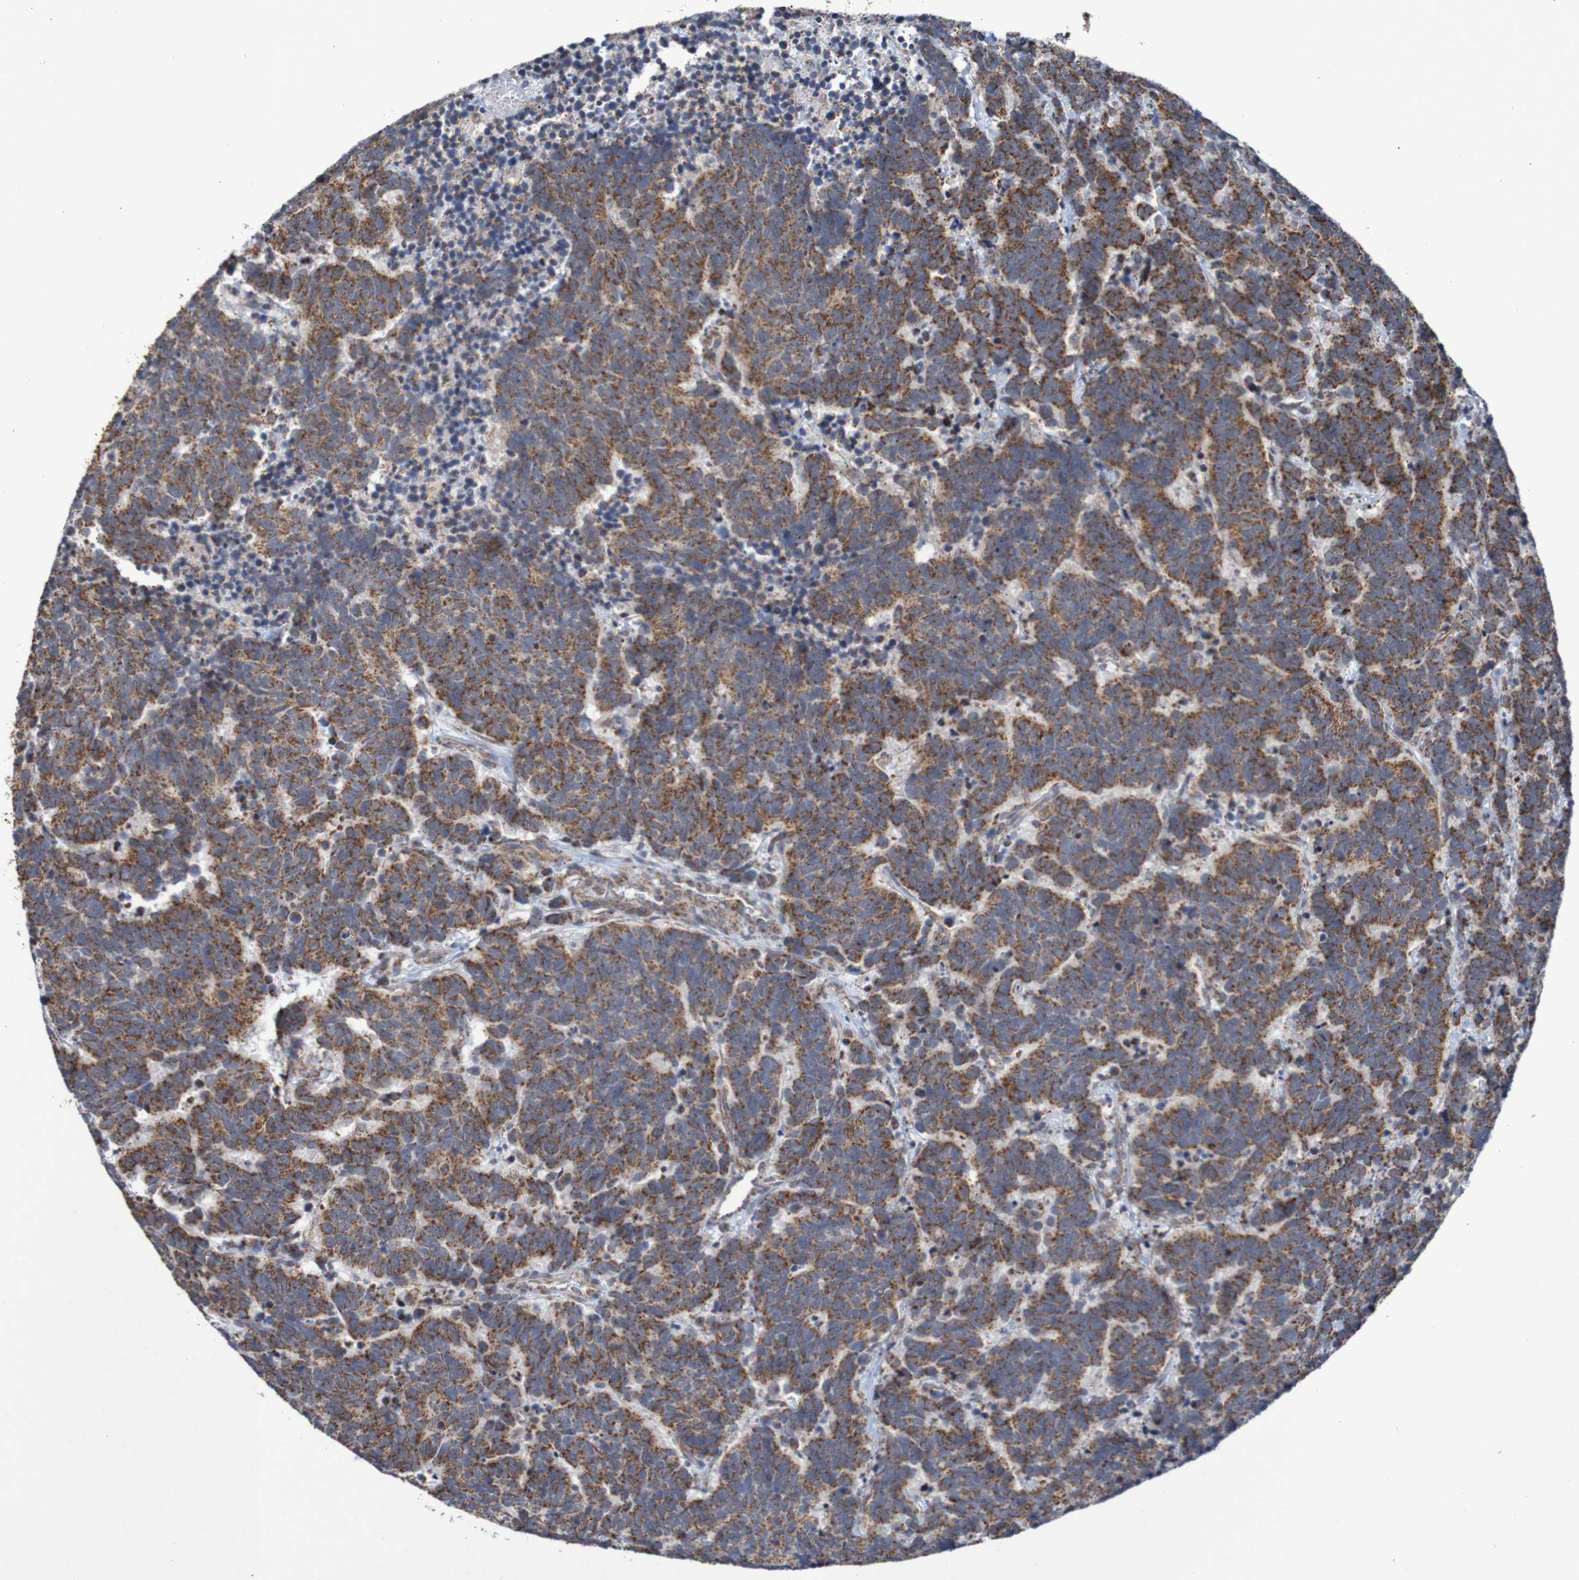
{"staining": {"intensity": "moderate", "quantity": ">75%", "location": "cytoplasmic/membranous"}, "tissue": "carcinoid", "cell_type": "Tumor cells", "image_type": "cancer", "snomed": [{"axis": "morphology", "description": "Carcinoma, NOS"}, {"axis": "morphology", "description": "Carcinoid, malignant, NOS"}, {"axis": "topography", "description": "Urinary bladder"}], "caption": "Protein staining of carcinoid tissue demonstrates moderate cytoplasmic/membranous staining in approximately >75% of tumor cells.", "gene": "DVL1", "patient": {"sex": "male", "age": 57}}